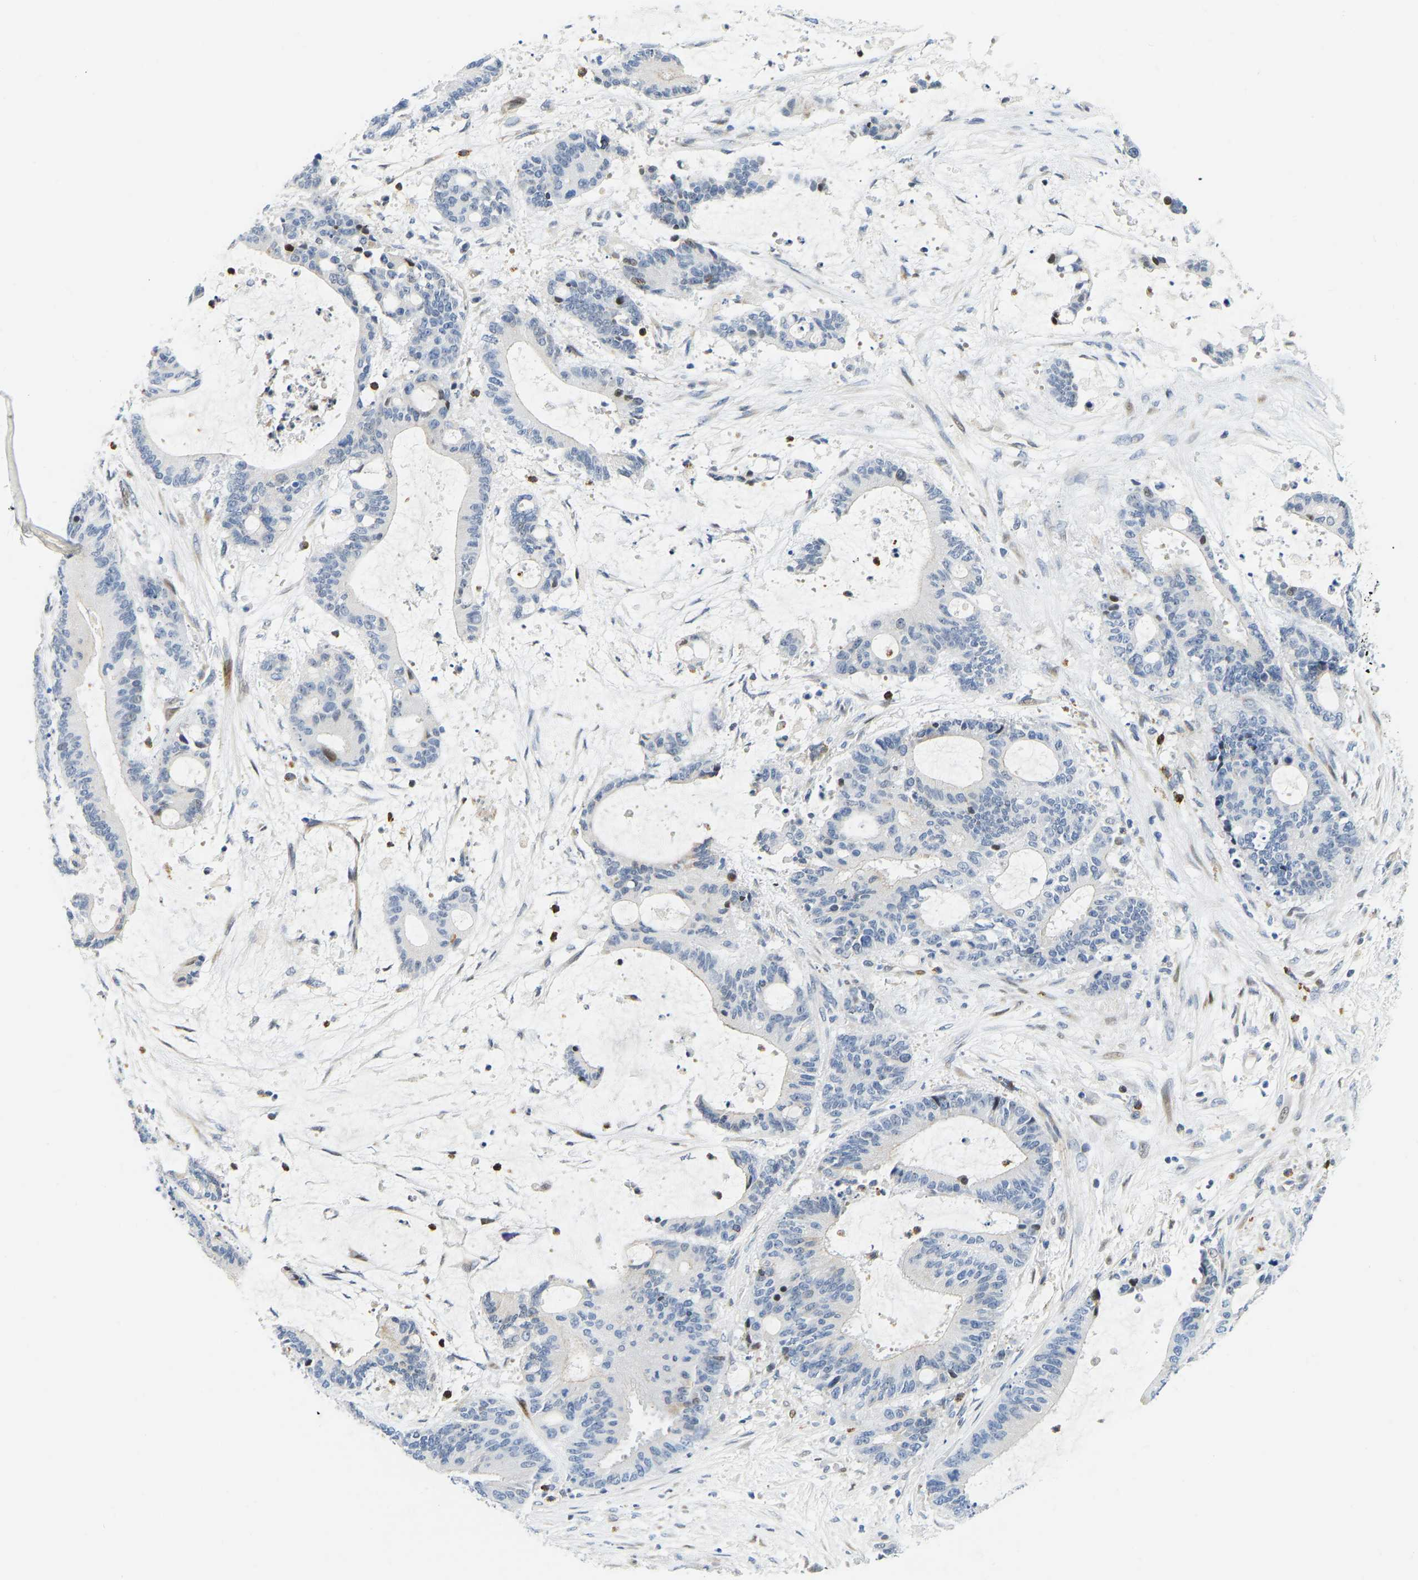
{"staining": {"intensity": "moderate", "quantity": "<25%", "location": "nuclear"}, "tissue": "liver cancer", "cell_type": "Tumor cells", "image_type": "cancer", "snomed": [{"axis": "morphology", "description": "Normal tissue, NOS"}, {"axis": "morphology", "description": "Cholangiocarcinoma"}, {"axis": "topography", "description": "Liver"}, {"axis": "topography", "description": "Peripheral nerve tissue"}], "caption": "IHC (DAB (3,3'-diaminobenzidine)) staining of liver cholangiocarcinoma demonstrates moderate nuclear protein expression in approximately <25% of tumor cells.", "gene": "HDAC5", "patient": {"sex": "female", "age": 73}}